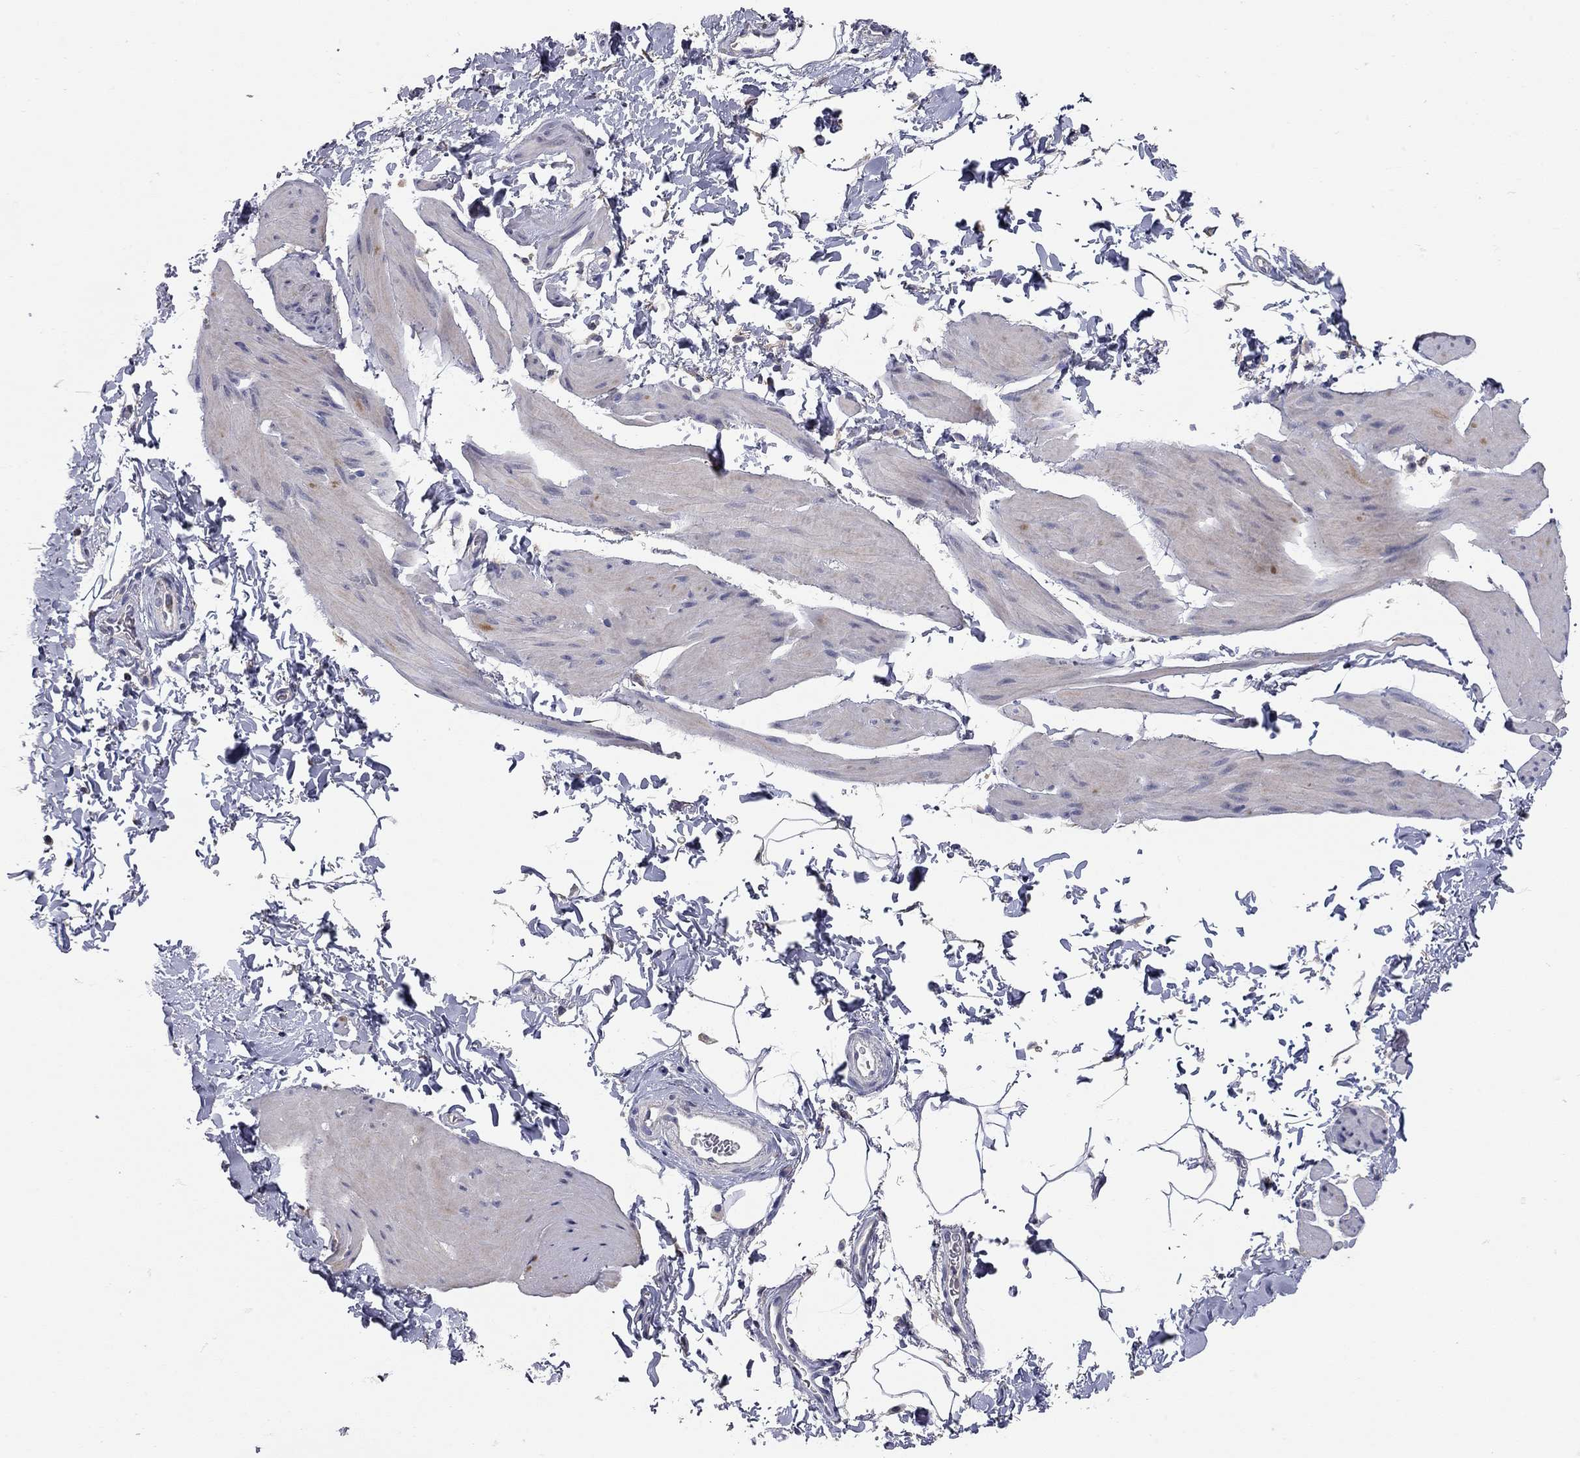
{"staining": {"intensity": "negative", "quantity": "none", "location": "none"}, "tissue": "smooth muscle", "cell_type": "Smooth muscle cells", "image_type": "normal", "snomed": [{"axis": "morphology", "description": "Normal tissue, NOS"}, {"axis": "topography", "description": "Adipose tissue"}, {"axis": "topography", "description": "Smooth muscle"}, {"axis": "topography", "description": "Peripheral nerve tissue"}], "caption": "DAB immunohistochemical staining of unremarkable smooth muscle shows no significant expression in smooth muscle cells. (Brightfield microscopy of DAB IHC at high magnification).", "gene": "XAGE2", "patient": {"sex": "male", "age": 83}}